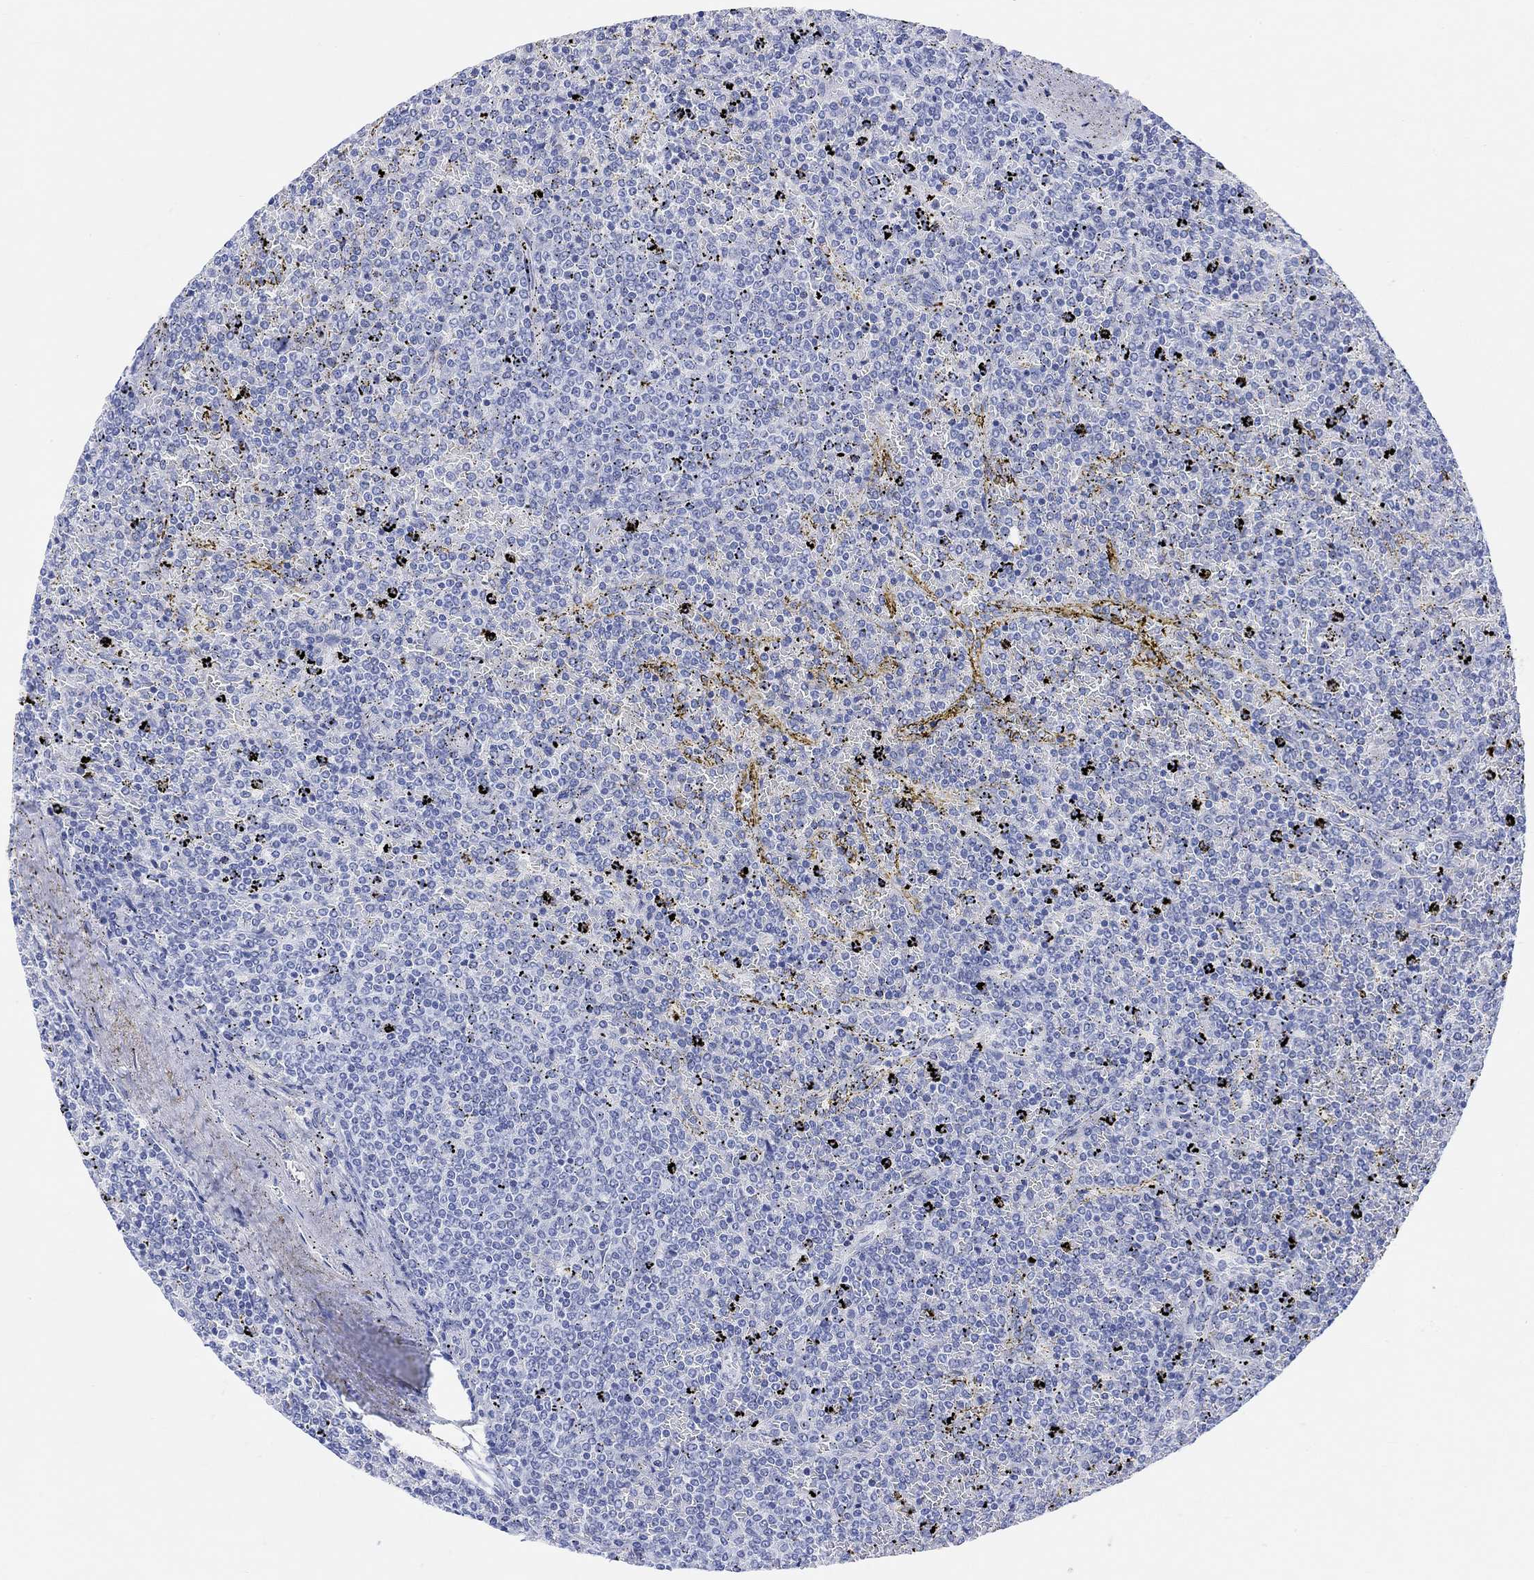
{"staining": {"intensity": "negative", "quantity": "none", "location": "none"}, "tissue": "lymphoma", "cell_type": "Tumor cells", "image_type": "cancer", "snomed": [{"axis": "morphology", "description": "Malignant lymphoma, non-Hodgkin's type, Low grade"}, {"axis": "topography", "description": "Spleen"}], "caption": "DAB (3,3'-diaminobenzidine) immunohistochemical staining of low-grade malignant lymphoma, non-Hodgkin's type demonstrates no significant positivity in tumor cells.", "gene": "XIRP2", "patient": {"sex": "female", "age": 77}}